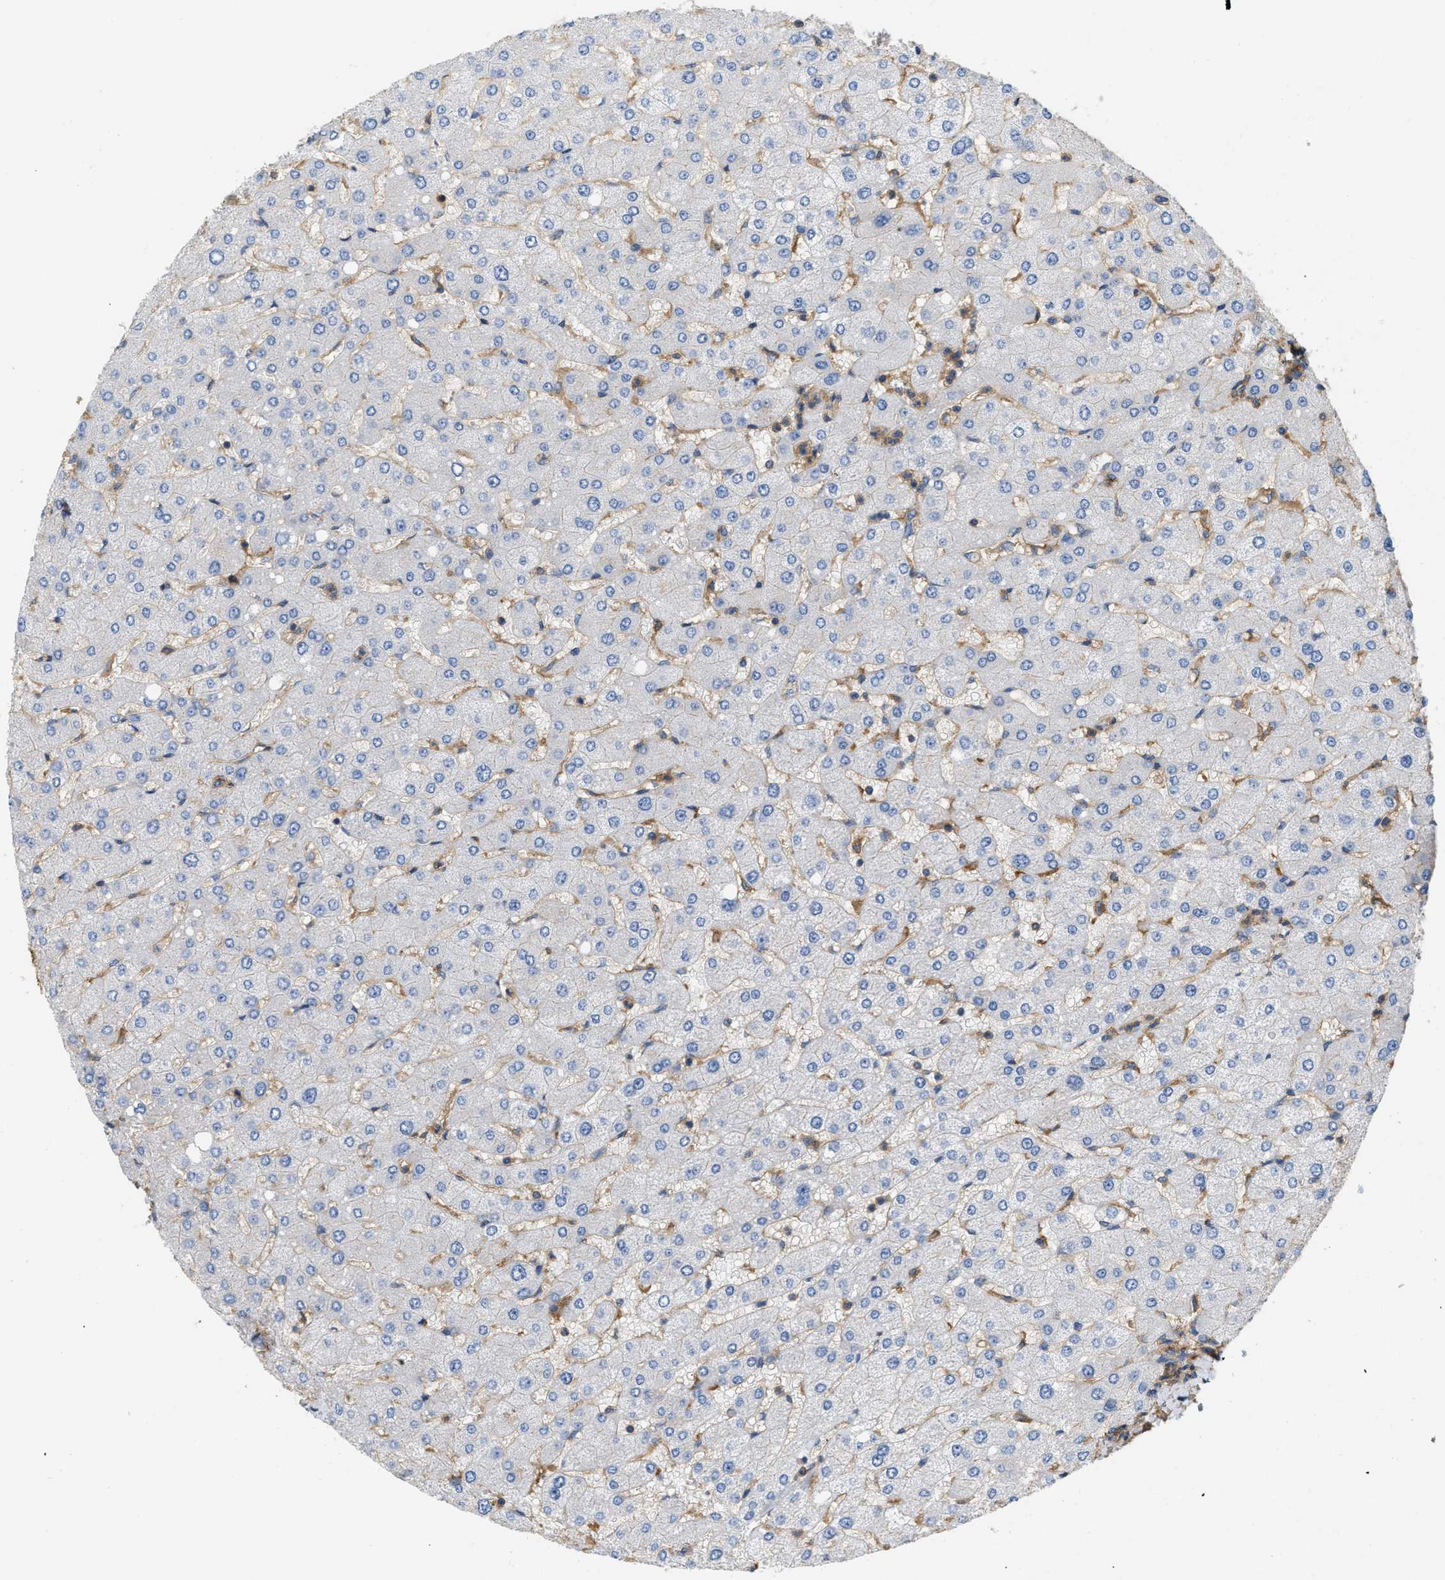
{"staining": {"intensity": "moderate", "quantity": ">75%", "location": "cytoplasmic/membranous"}, "tissue": "liver", "cell_type": "Cholangiocytes", "image_type": "normal", "snomed": [{"axis": "morphology", "description": "Normal tissue, NOS"}, {"axis": "topography", "description": "Liver"}], "caption": "Liver was stained to show a protein in brown. There is medium levels of moderate cytoplasmic/membranous staining in approximately >75% of cholangiocytes. (IHC, brightfield microscopy, high magnification).", "gene": "GNB4", "patient": {"sex": "male", "age": 55}}